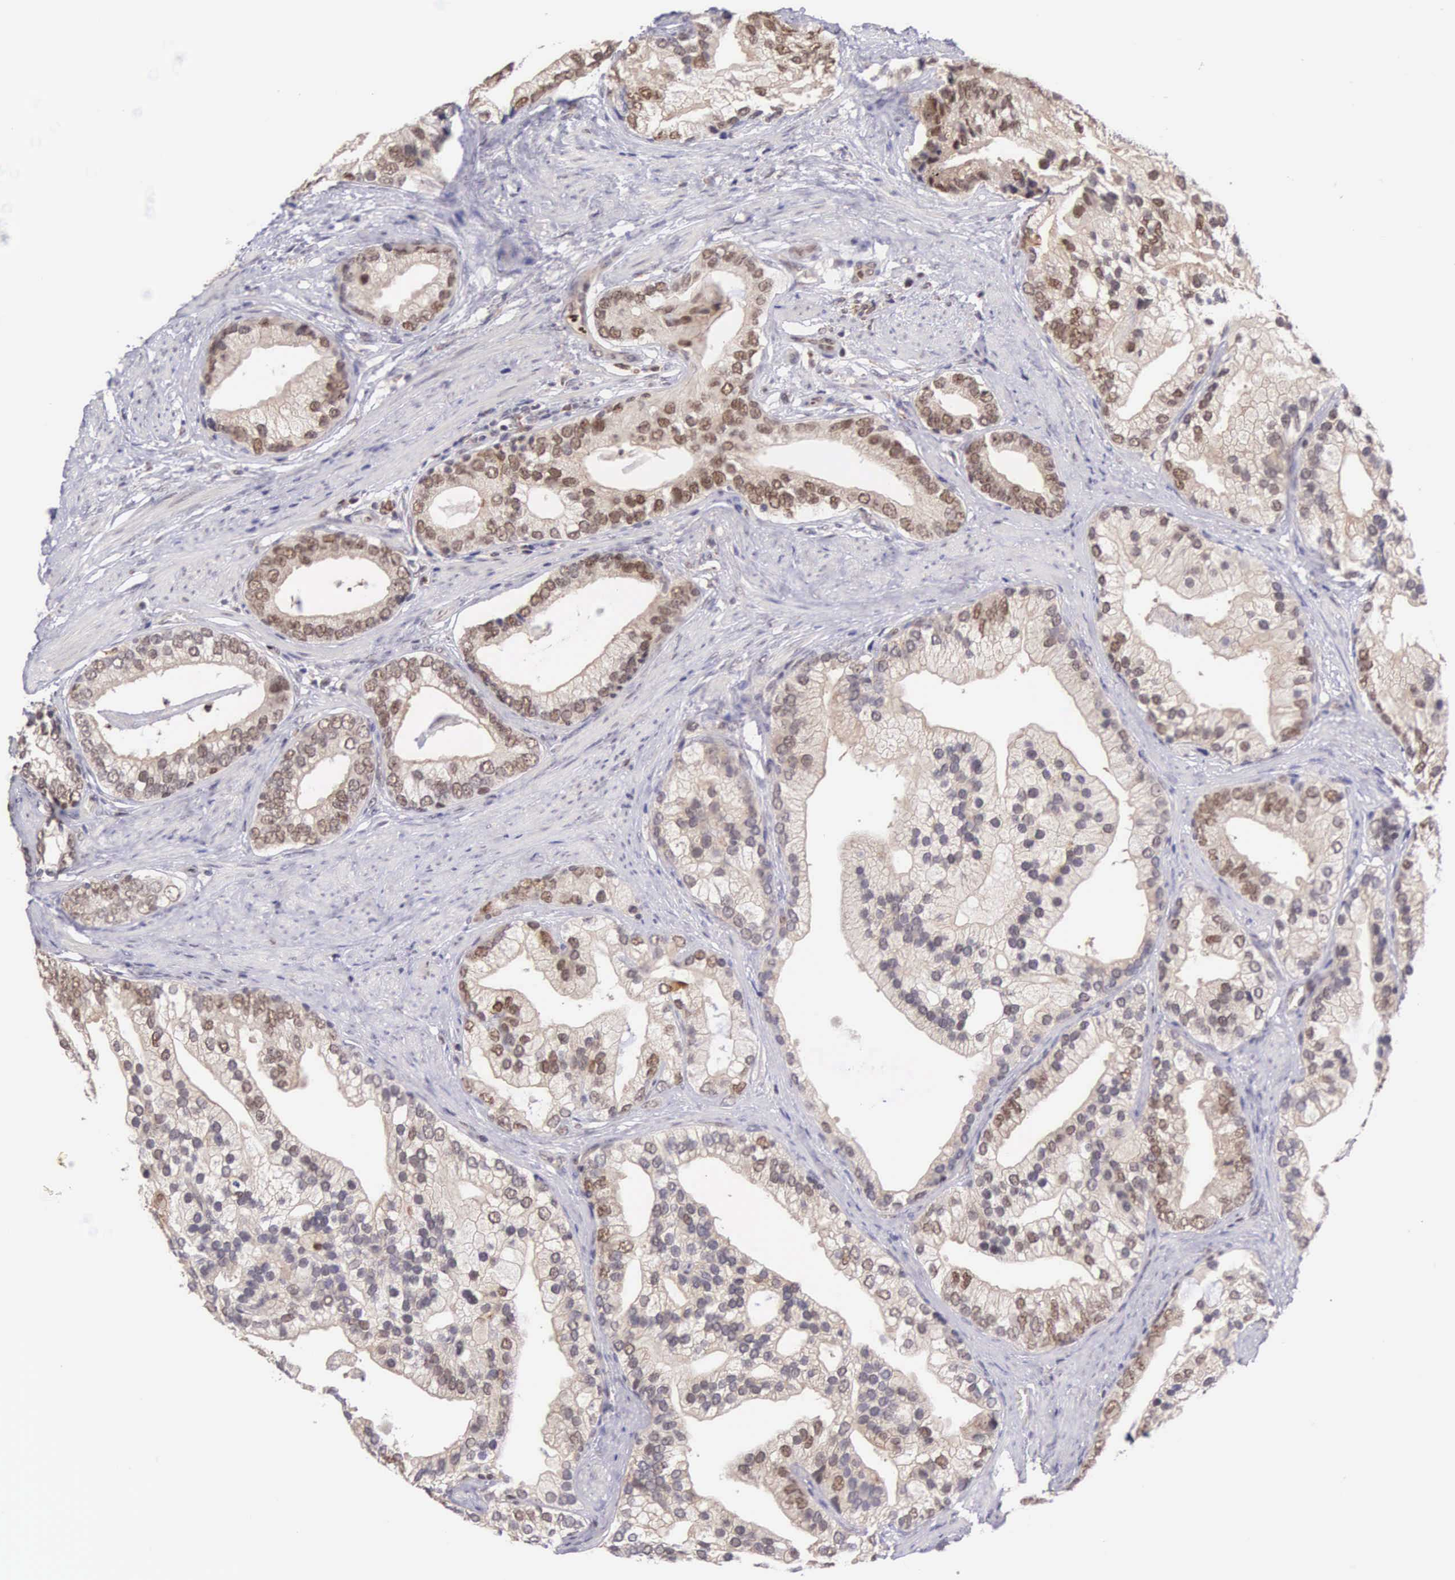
{"staining": {"intensity": "moderate", "quantity": "25%-75%", "location": "cytoplasmic/membranous,nuclear"}, "tissue": "prostate cancer", "cell_type": "Tumor cells", "image_type": "cancer", "snomed": [{"axis": "morphology", "description": "Adenocarcinoma, Medium grade"}, {"axis": "topography", "description": "Prostate"}], "caption": "IHC staining of prostate medium-grade adenocarcinoma, which shows medium levels of moderate cytoplasmic/membranous and nuclear expression in about 25%-75% of tumor cells indicating moderate cytoplasmic/membranous and nuclear protein staining. The staining was performed using DAB (brown) for protein detection and nuclei were counterstained in hematoxylin (blue).", "gene": "GRK3", "patient": {"sex": "male", "age": 65}}